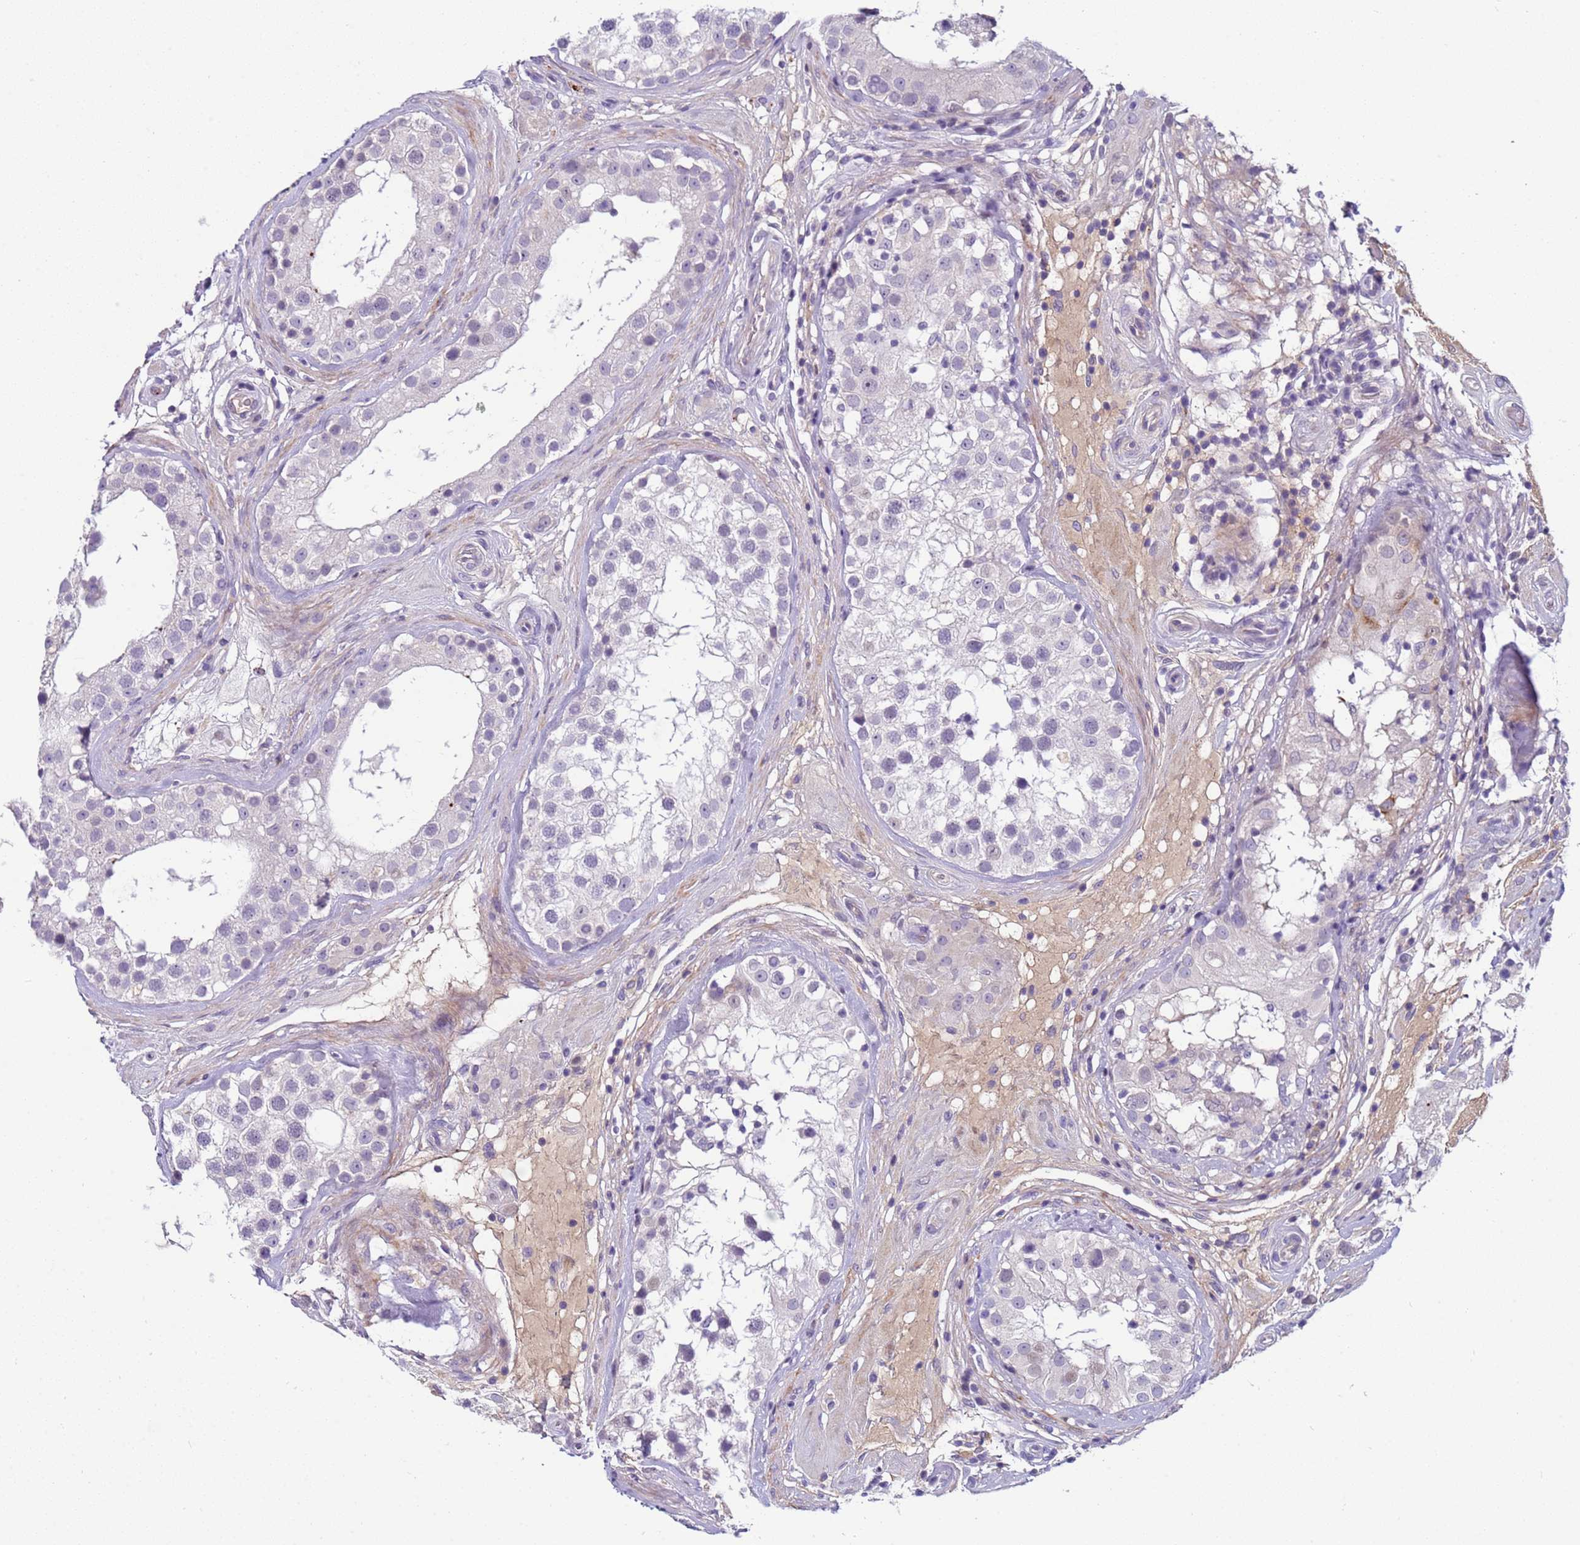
{"staining": {"intensity": "negative", "quantity": "none", "location": "none"}, "tissue": "testis", "cell_type": "Cells in seminiferous ducts", "image_type": "normal", "snomed": [{"axis": "morphology", "description": "Normal tissue, NOS"}, {"axis": "topography", "description": "Testis"}], "caption": "IHC of unremarkable human testis reveals no staining in cells in seminiferous ducts.", "gene": "TRIM51G", "patient": {"sex": "male", "age": 46}}